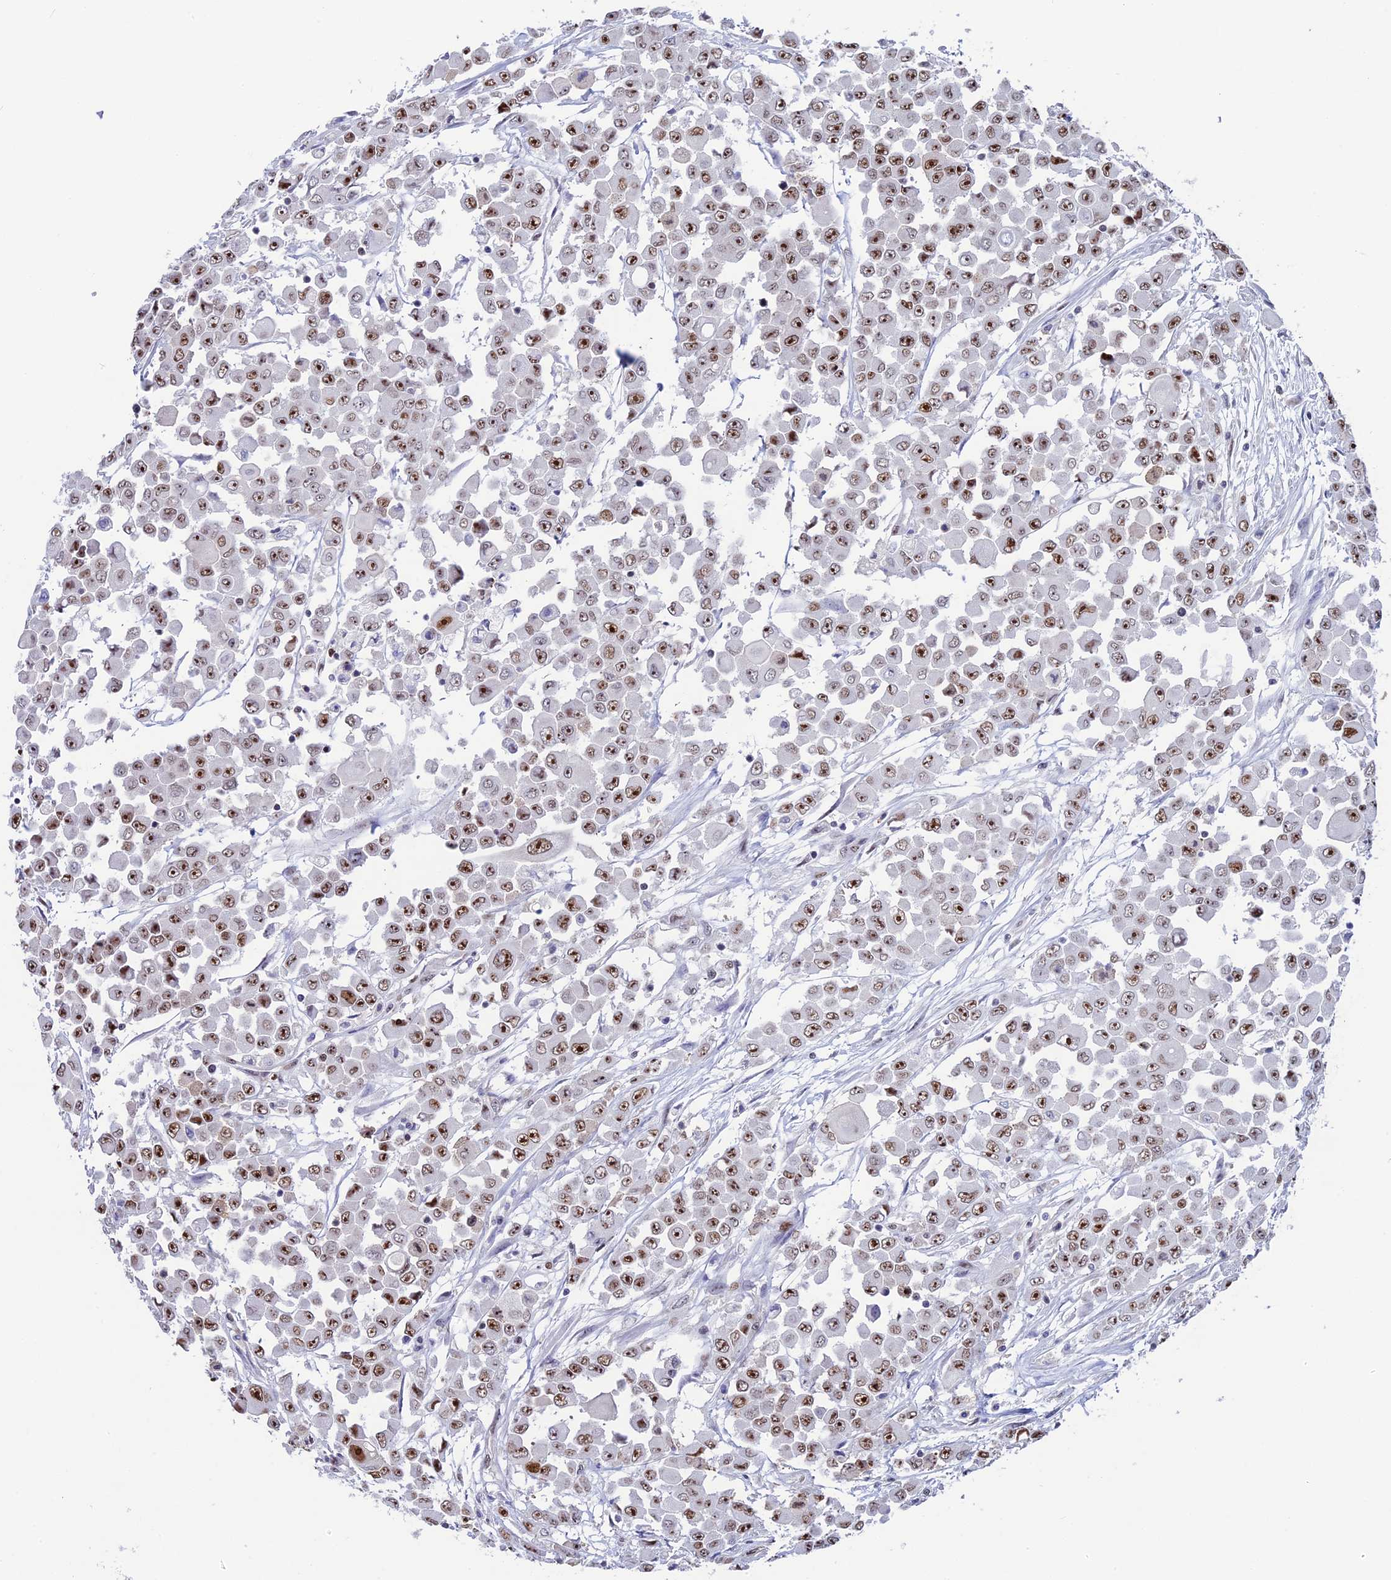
{"staining": {"intensity": "moderate", "quantity": ">75%", "location": "nuclear"}, "tissue": "colorectal cancer", "cell_type": "Tumor cells", "image_type": "cancer", "snomed": [{"axis": "morphology", "description": "Adenocarcinoma, NOS"}, {"axis": "topography", "description": "Colon"}], "caption": "Colorectal adenocarcinoma stained with a brown dye demonstrates moderate nuclear positive expression in approximately >75% of tumor cells.", "gene": "CCDC86", "patient": {"sex": "male", "age": 51}}